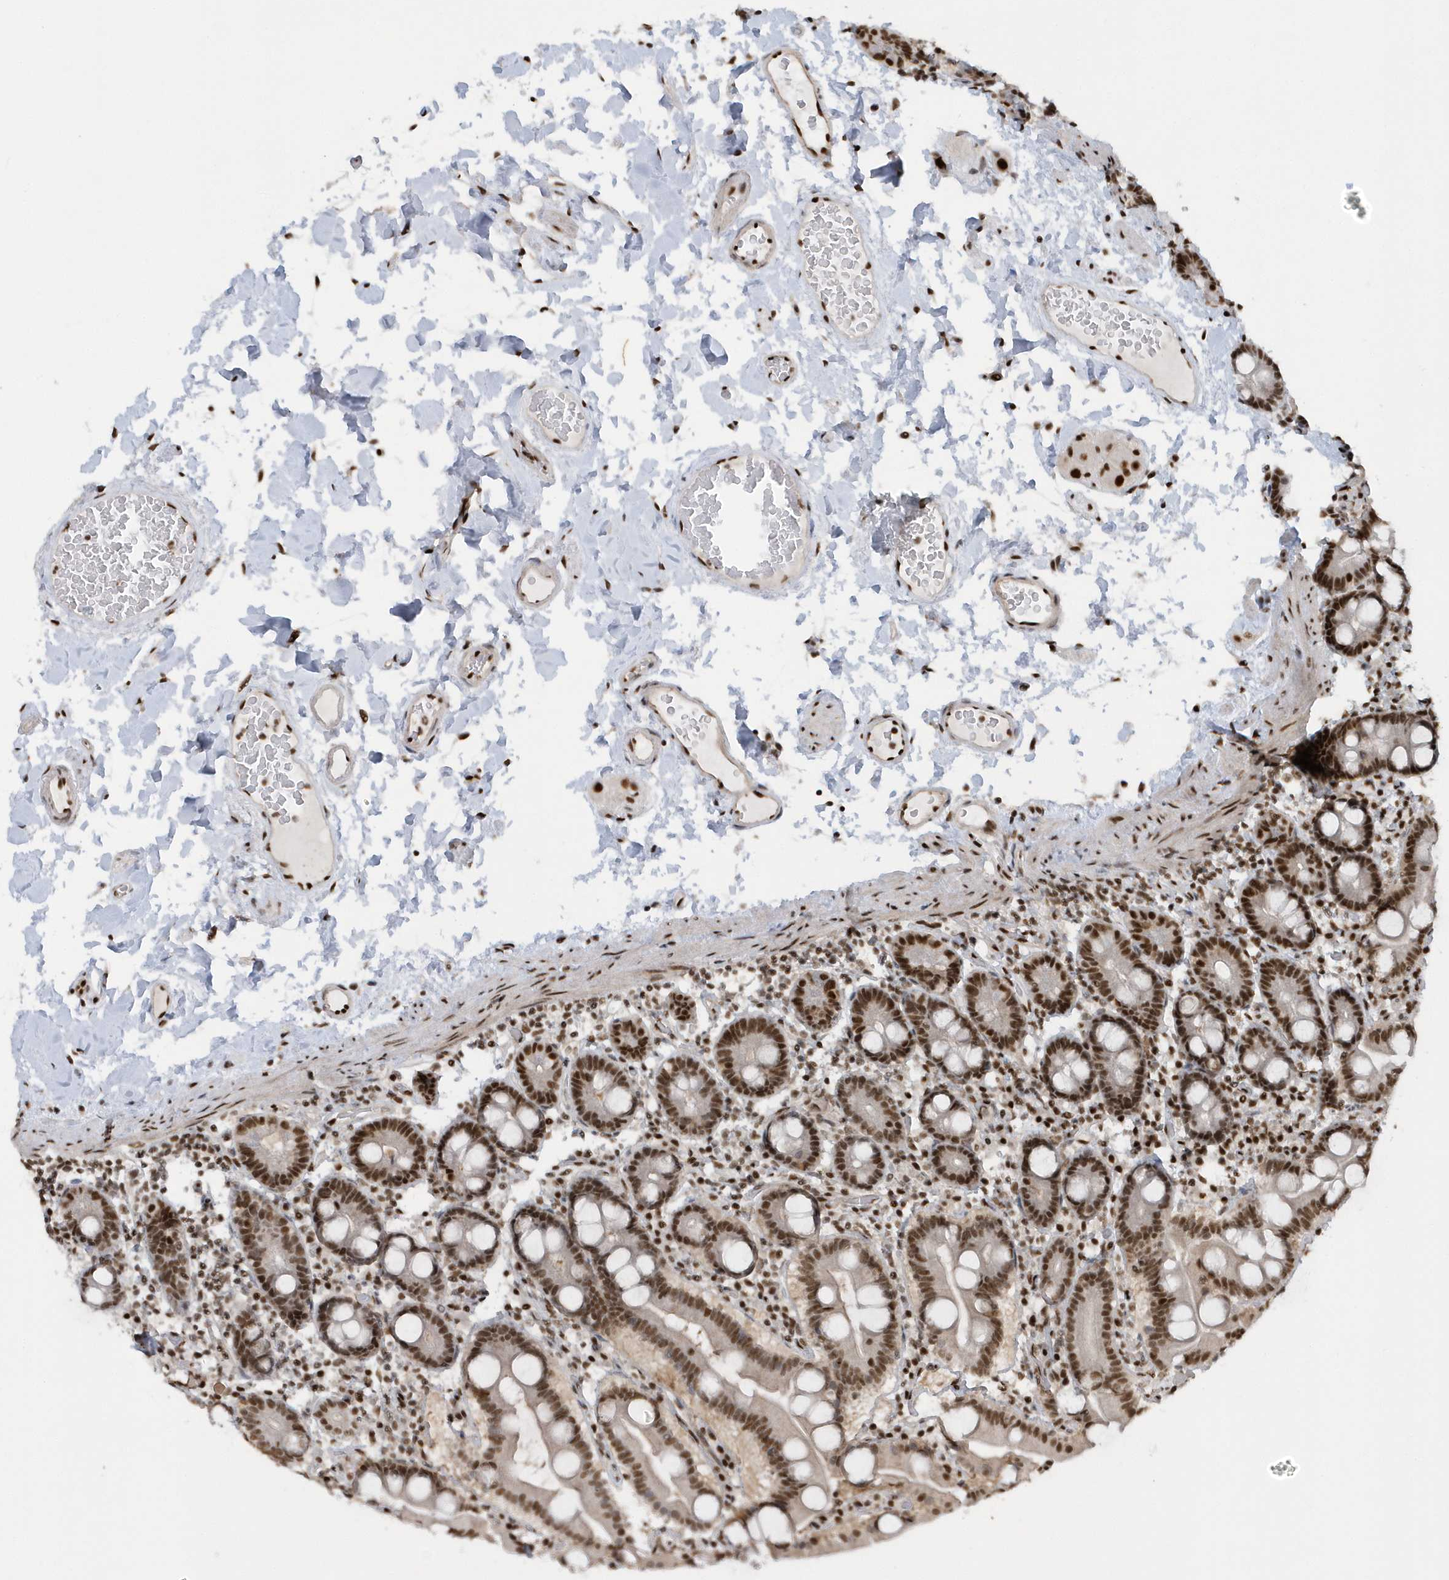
{"staining": {"intensity": "strong", "quantity": ">75%", "location": "nuclear"}, "tissue": "duodenum", "cell_type": "Glandular cells", "image_type": "normal", "snomed": [{"axis": "morphology", "description": "Normal tissue, NOS"}, {"axis": "topography", "description": "Duodenum"}], "caption": "Immunohistochemical staining of normal human duodenum reveals high levels of strong nuclear positivity in about >75% of glandular cells.", "gene": "SEPHS1", "patient": {"sex": "male", "age": 55}}